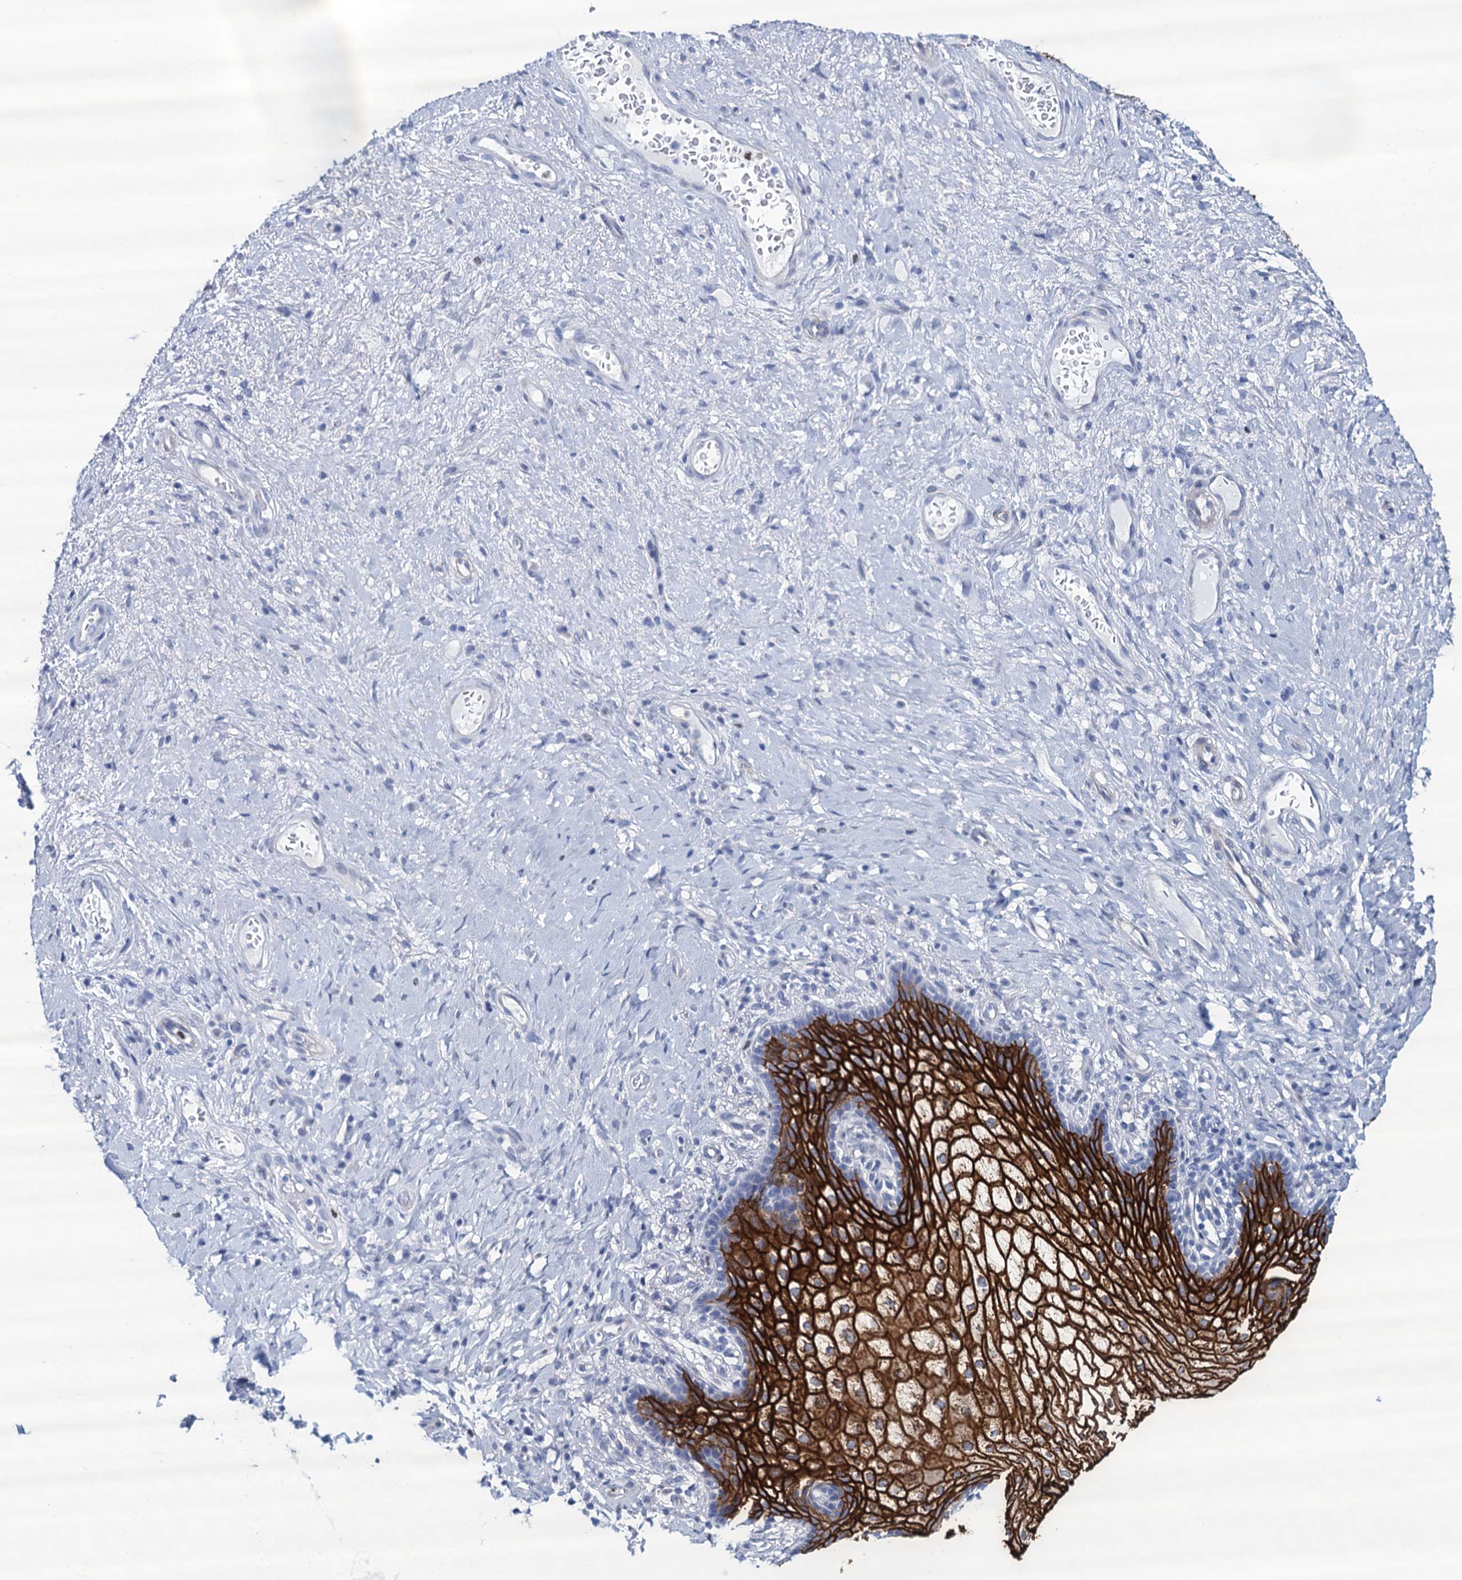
{"staining": {"intensity": "strong", "quantity": "25%-75%", "location": "cytoplasmic/membranous"}, "tissue": "vagina", "cell_type": "Squamous epithelial cells", "image_type": "normal", "snomed": [{"axis": "morphology", "description": "Normal tissue, NOS"}, {"axis": "topography", "description": "Vagina"}], "caption": "Strong cytoplasmic/membranous positivity for a protein is seen in about 25%-75% of squamous epithelial cells of benign vagina using immunohistochemistry (IHC).", "gene": "RHCG", "patient": {"sex": "female", "age": 60}}